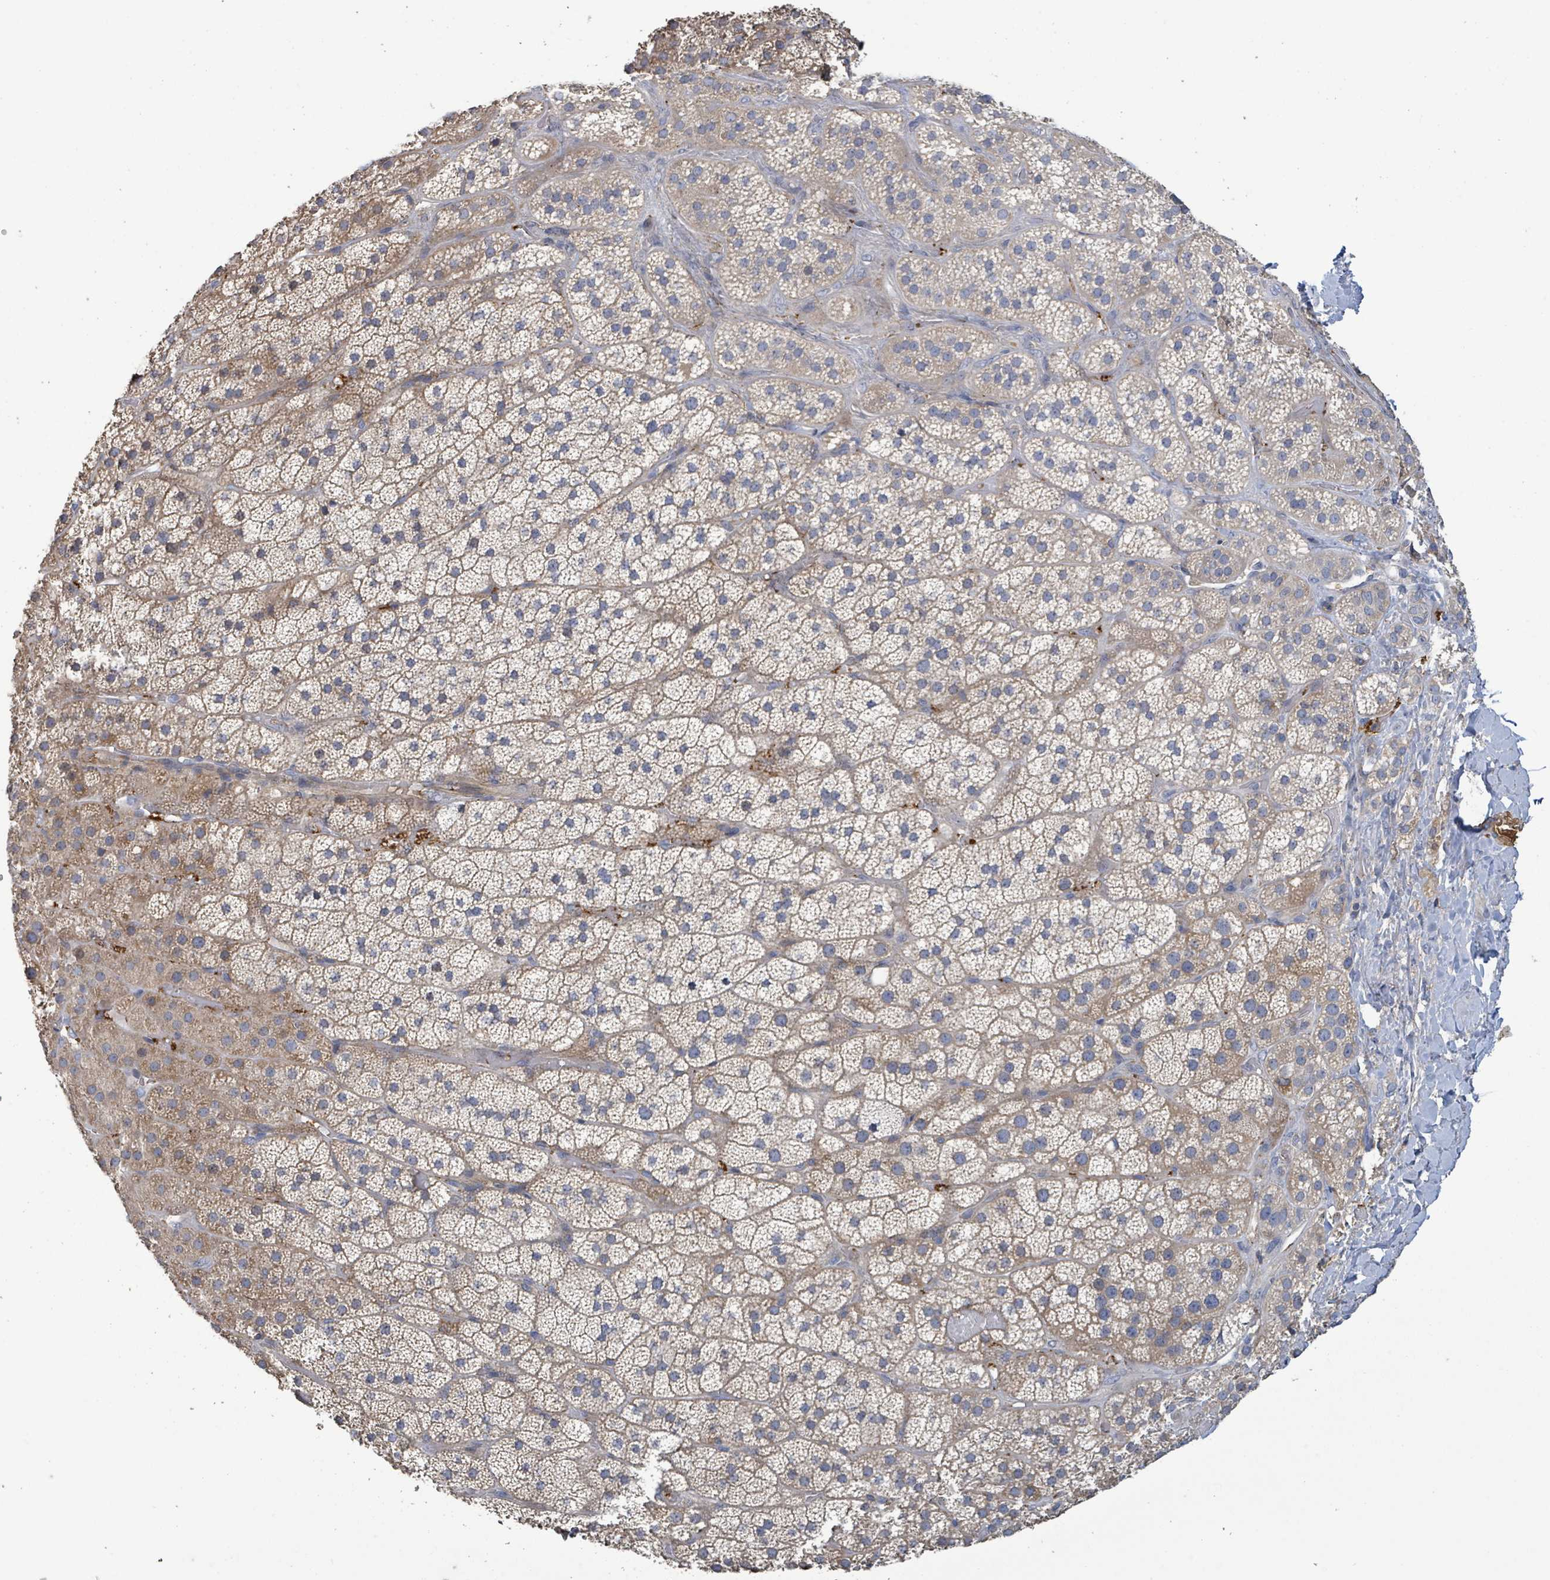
{"staining": {"intensity": "moderate", "quantity": "25%-75%", "location": "cytoplasmic/membranous"}, "tissue": "adrenal gland", "cell_type": "Glandular cells", "image_type": "normal", "snomed": [{"axis": "morphology", "description": "Normal tissue, NOS"}, {"axis": "topography", "description": "Adrenal gland"}], "caption": "An immunohistochemistry (IHC) micrograph of benign tissue is shown. Protein staining in brown highlights moderate cytoplasmic/membranous positivity in adrenal gland within glandular cells. The protein is stained brown, and the nuclei are stained in blue (DAB IHC with brightfield microscopy, high magnification).", "gene": "PLAAT1", "patient": {"sex": "male", "age": 57}}